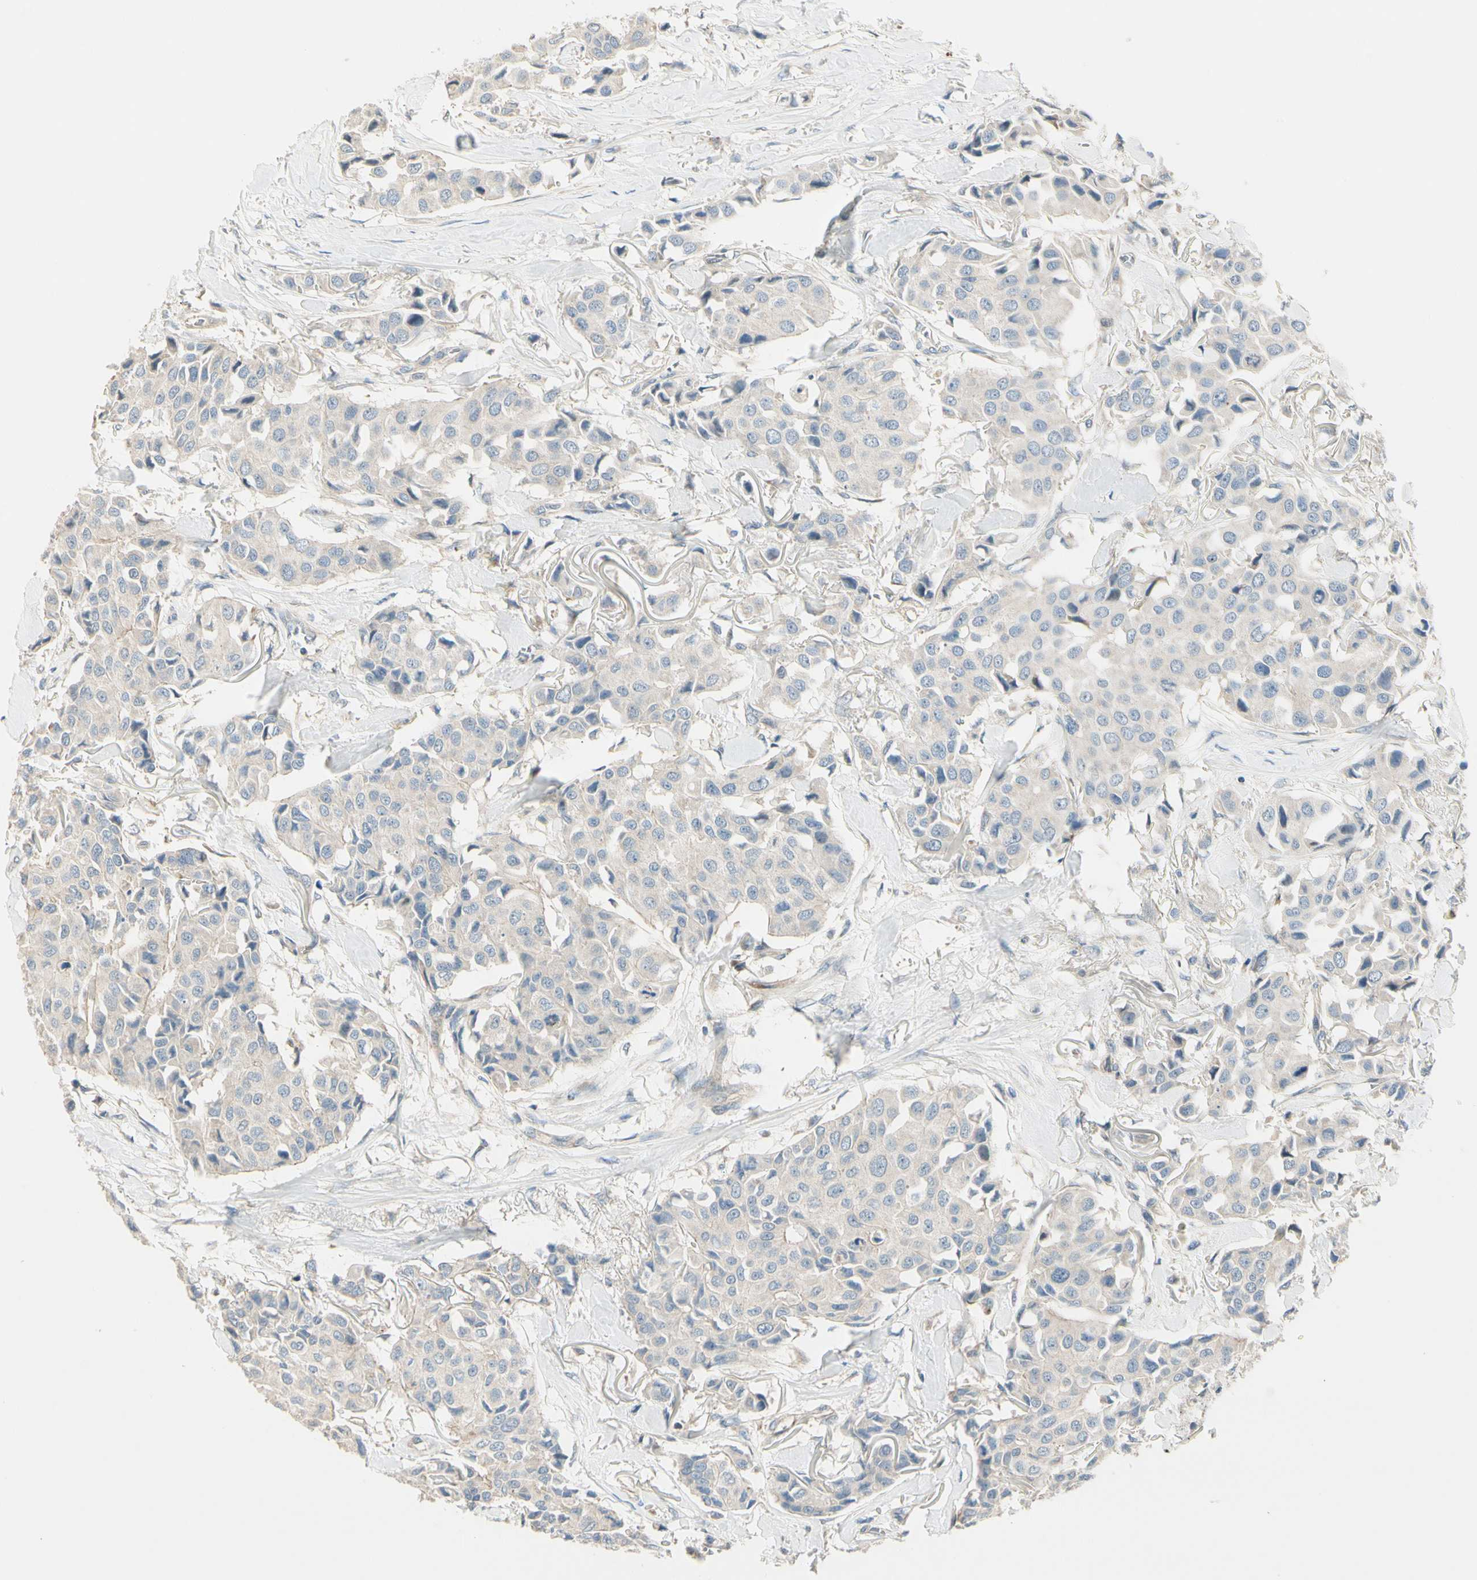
{"staining": {"intensity": "negative", "quantity": "none", "location": "none"}, "tissue": "breast cancer", "cell_type": "Tumor cells", "image_type": "cancer", "snomed": [{"axis": "morphology", "description": "Duct carcinoma"}, {"axis": "topography", "description": "Breast"}], "caption": "High power microscopy photomicrograph of an IHC micrograph of breast cancer, revealing no significant expression in tumor cells.", "gene": "ADGRA3", "patient": {"sex": "female", "age": 80}}